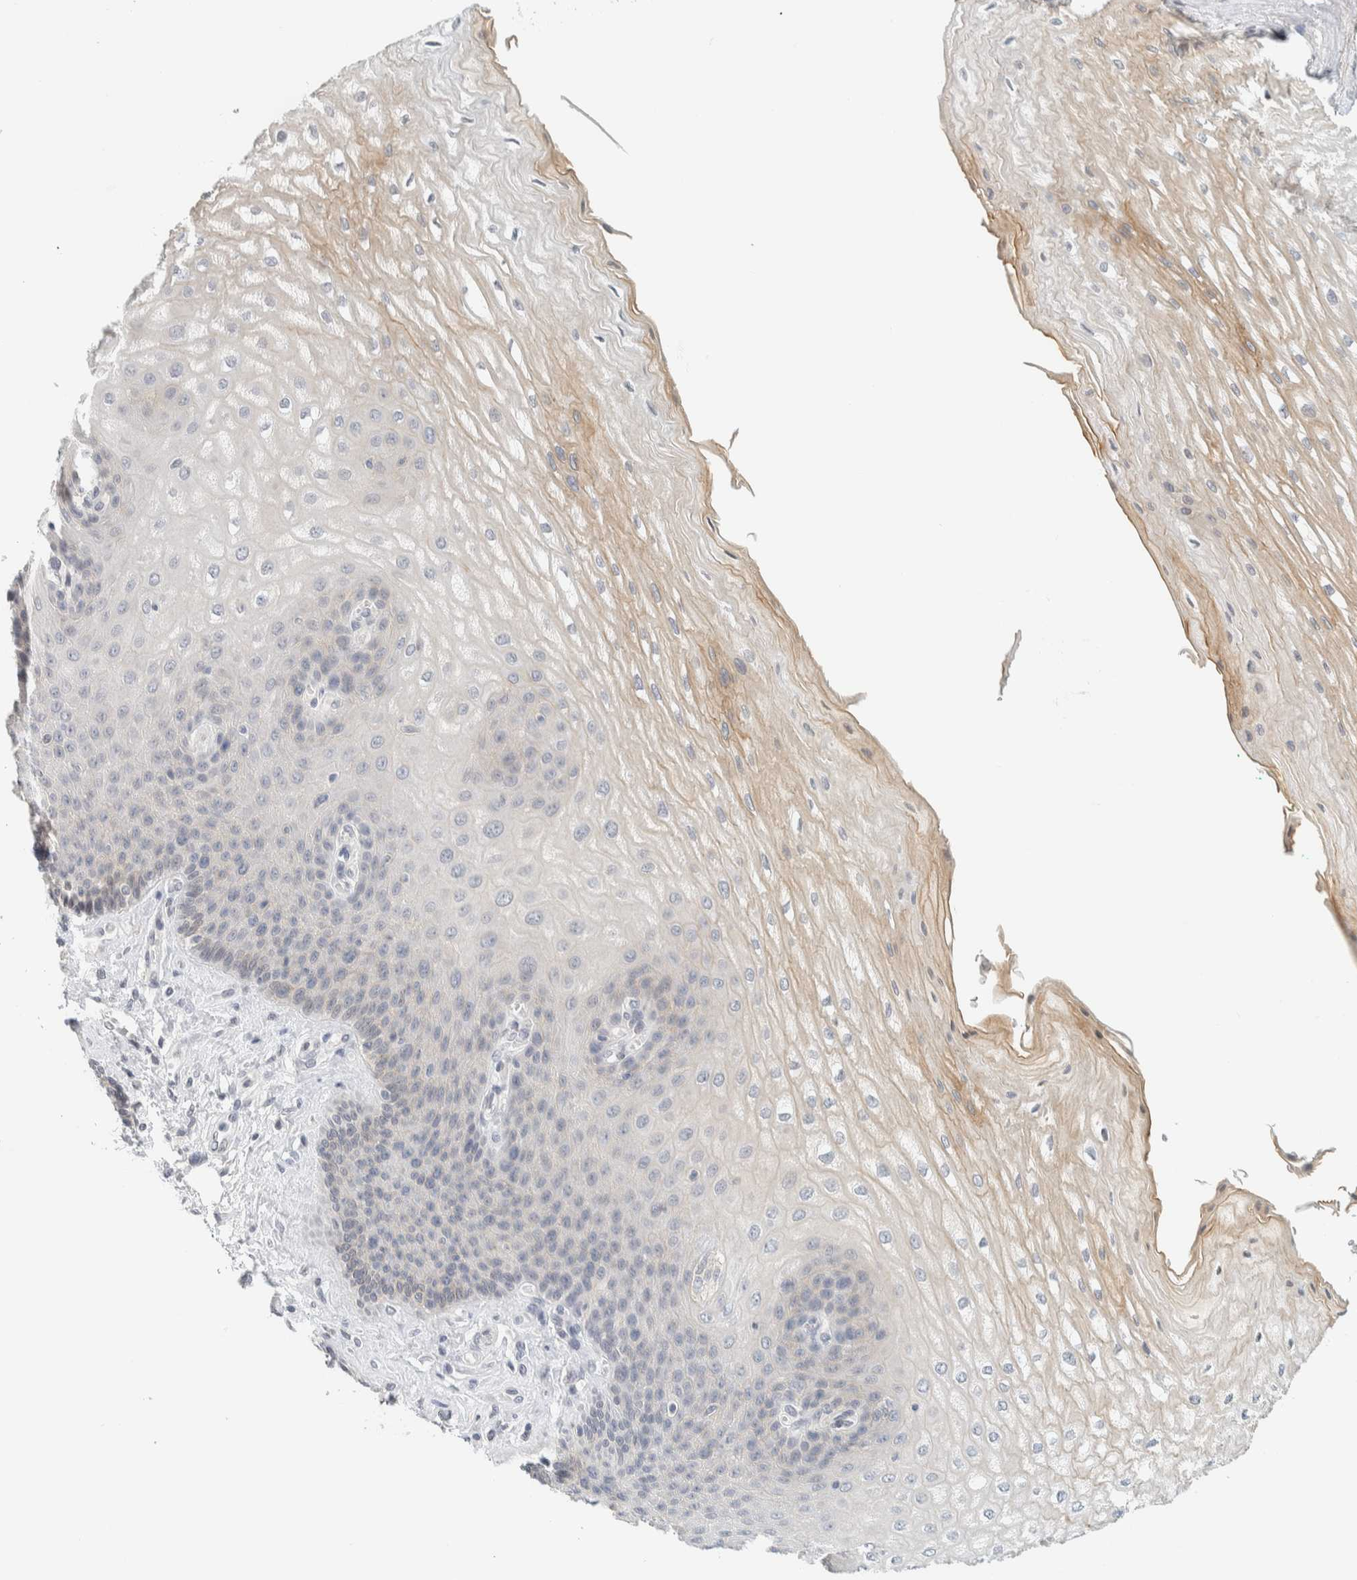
{"staining": {"intensity": "moderate", "quantity": "25%-75%", "location": "cytoplasmic/membranous"}, "tissue": "esophagus", "cell_type": "Squamous epithelial cells", "image_type": "normal", "snomed": [{"axis": "morphology", "description": "Normal tissue, NOS"}, {"axis": "topography", "description": "Esophagus"}], "caption": "Immunohistochemistry (IHC) photomicrograph of benign esophagus: esophagus stained using immunohistochemistry reveals medium levels of moderate protein expression localized specifically in the cytoplasmic/membranous of squamous epithelial cells, appearing as a cytoplasmic/membranous brown color.", "gene": "C1QTNF12", "patient": {"sex": "male", "age": 54}}